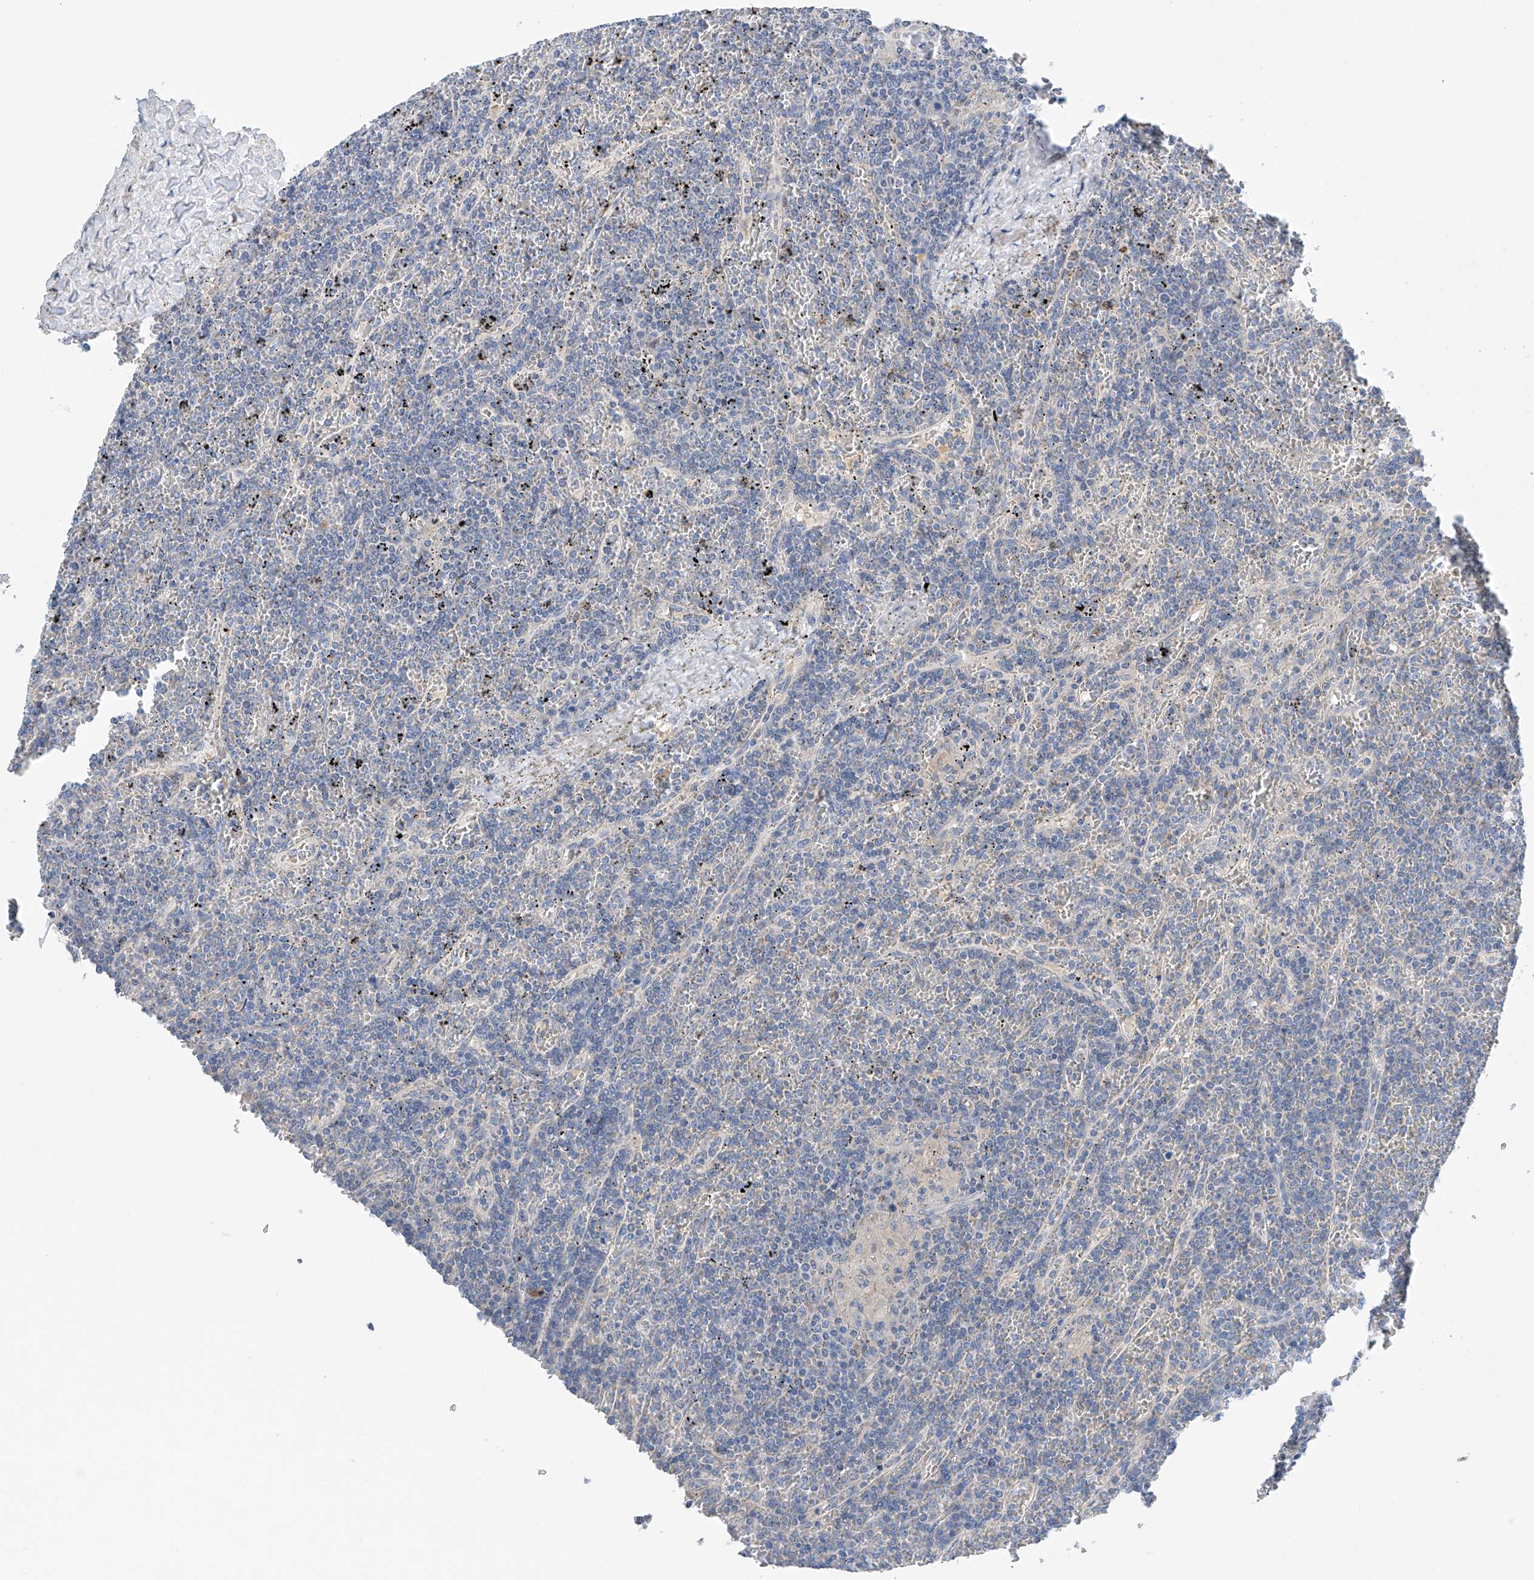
{"staining": {"intensity": "negative", "quantity": "none", "location": "none"}, "tissue": "lymphoma", "cell_type": "Tumor cells", "image_type": "cancer", "snomed": [{"axis": "morphology", "description": "Malignant lymphoma, non-Hodgkin's type, Low grade"}, {"axis": "topography", "description": "Spleen"}], "caption": "The photomicrograph reveals no staining of tumor cells in lymphoma.", "gene": "GPC4", "patient": {"sex": "female", "age": 19}}